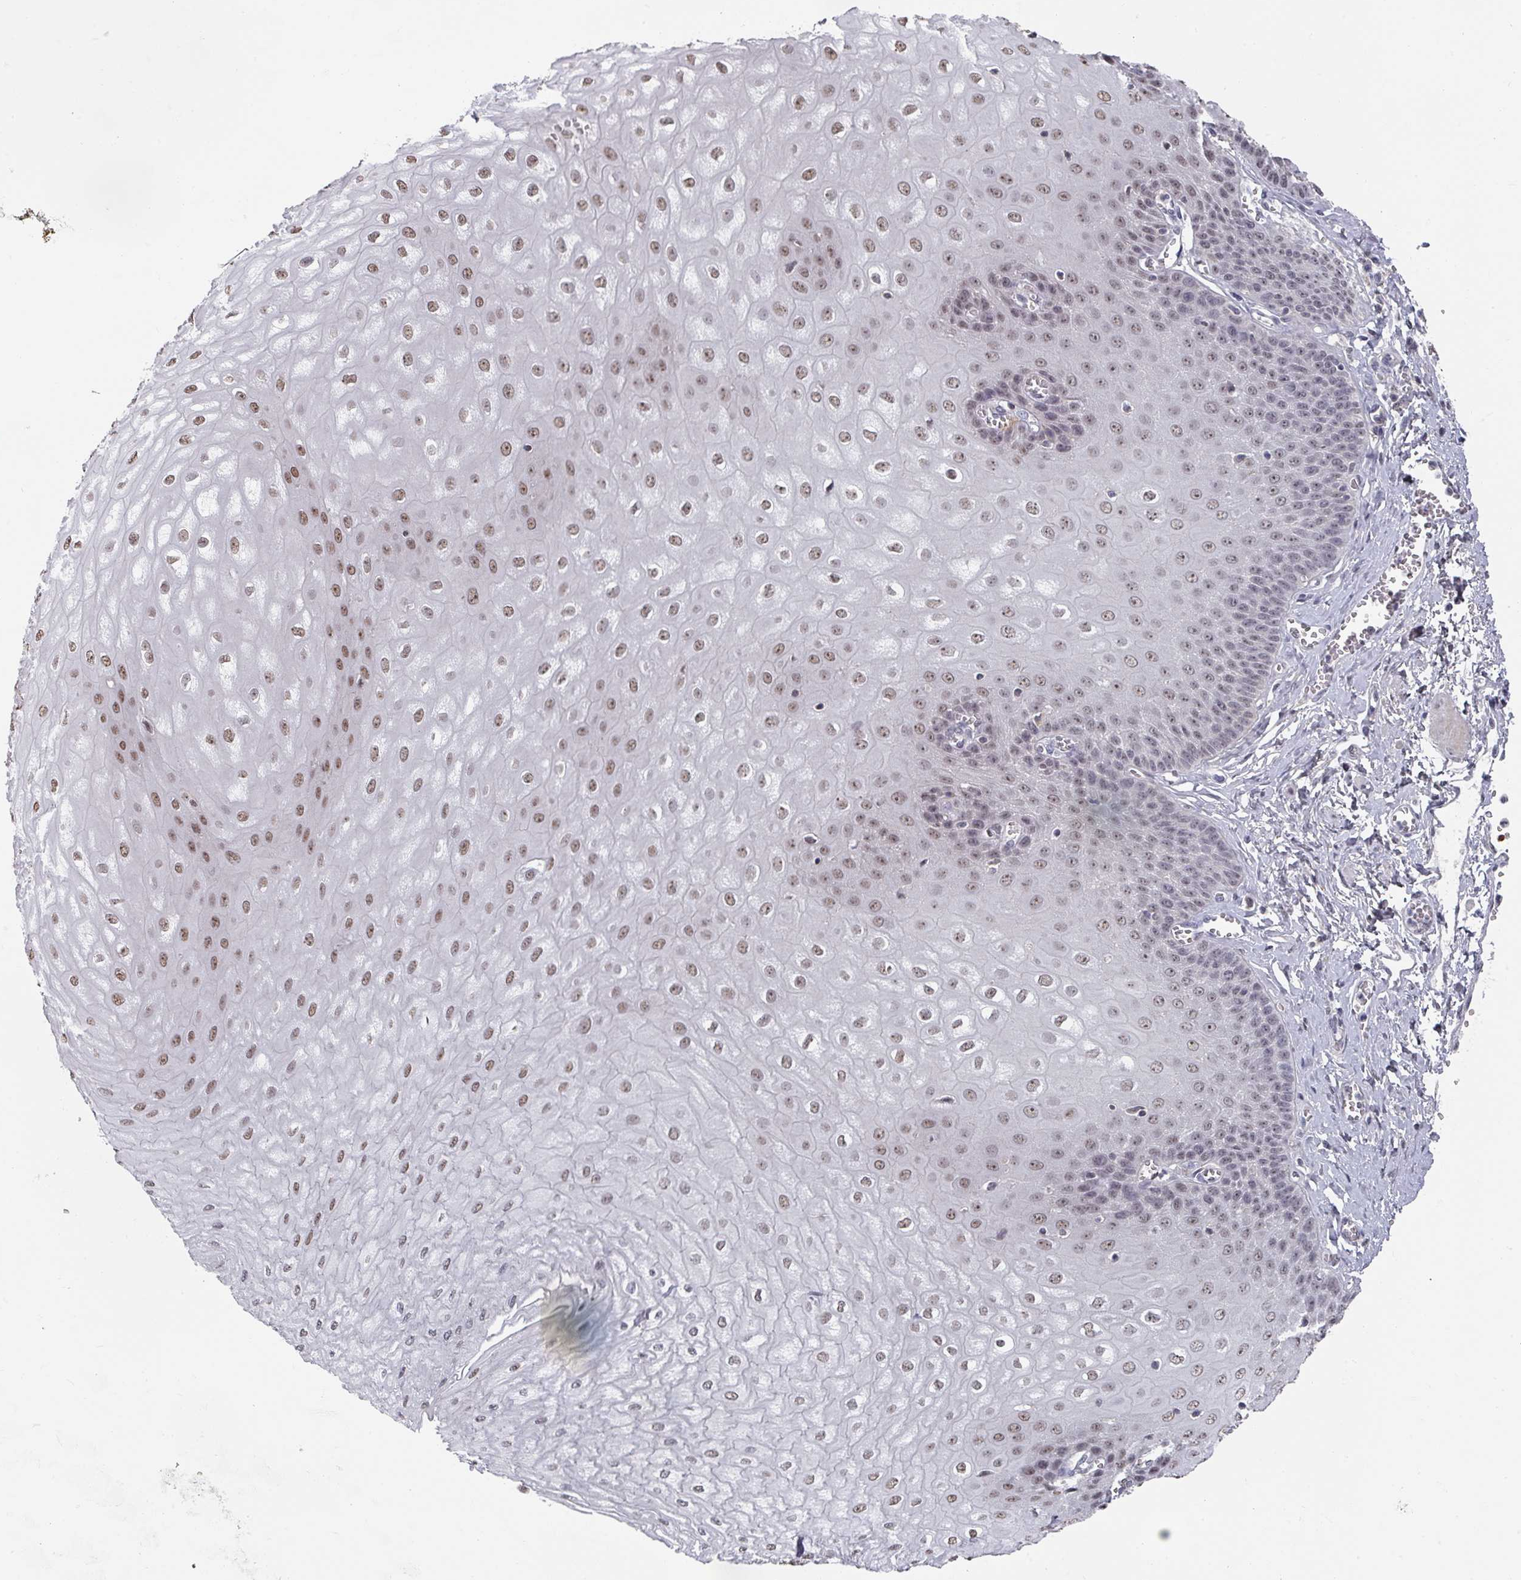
{"staining": {"intensity": "moderate", "quantity": "25%-75%", "location": "nuclear"}, "tissue": "esophagus", "cell_type": "Squamous epithelial cells", "image_type": "normal", "snomed": [{"axis": "morphology", "description": "Normal tissue, NOS"}, {"axis": "topography", "description": "Esophagus"}], "caption": "A micrograph showing moderate nuclear expression in approximately 25%-75% of squamous epithelial cells in normal esophagus, as visualized by brown immunohistochemical staining.", "gene": "ZNF654", "patient": {"sex": "male", "age": 60}}